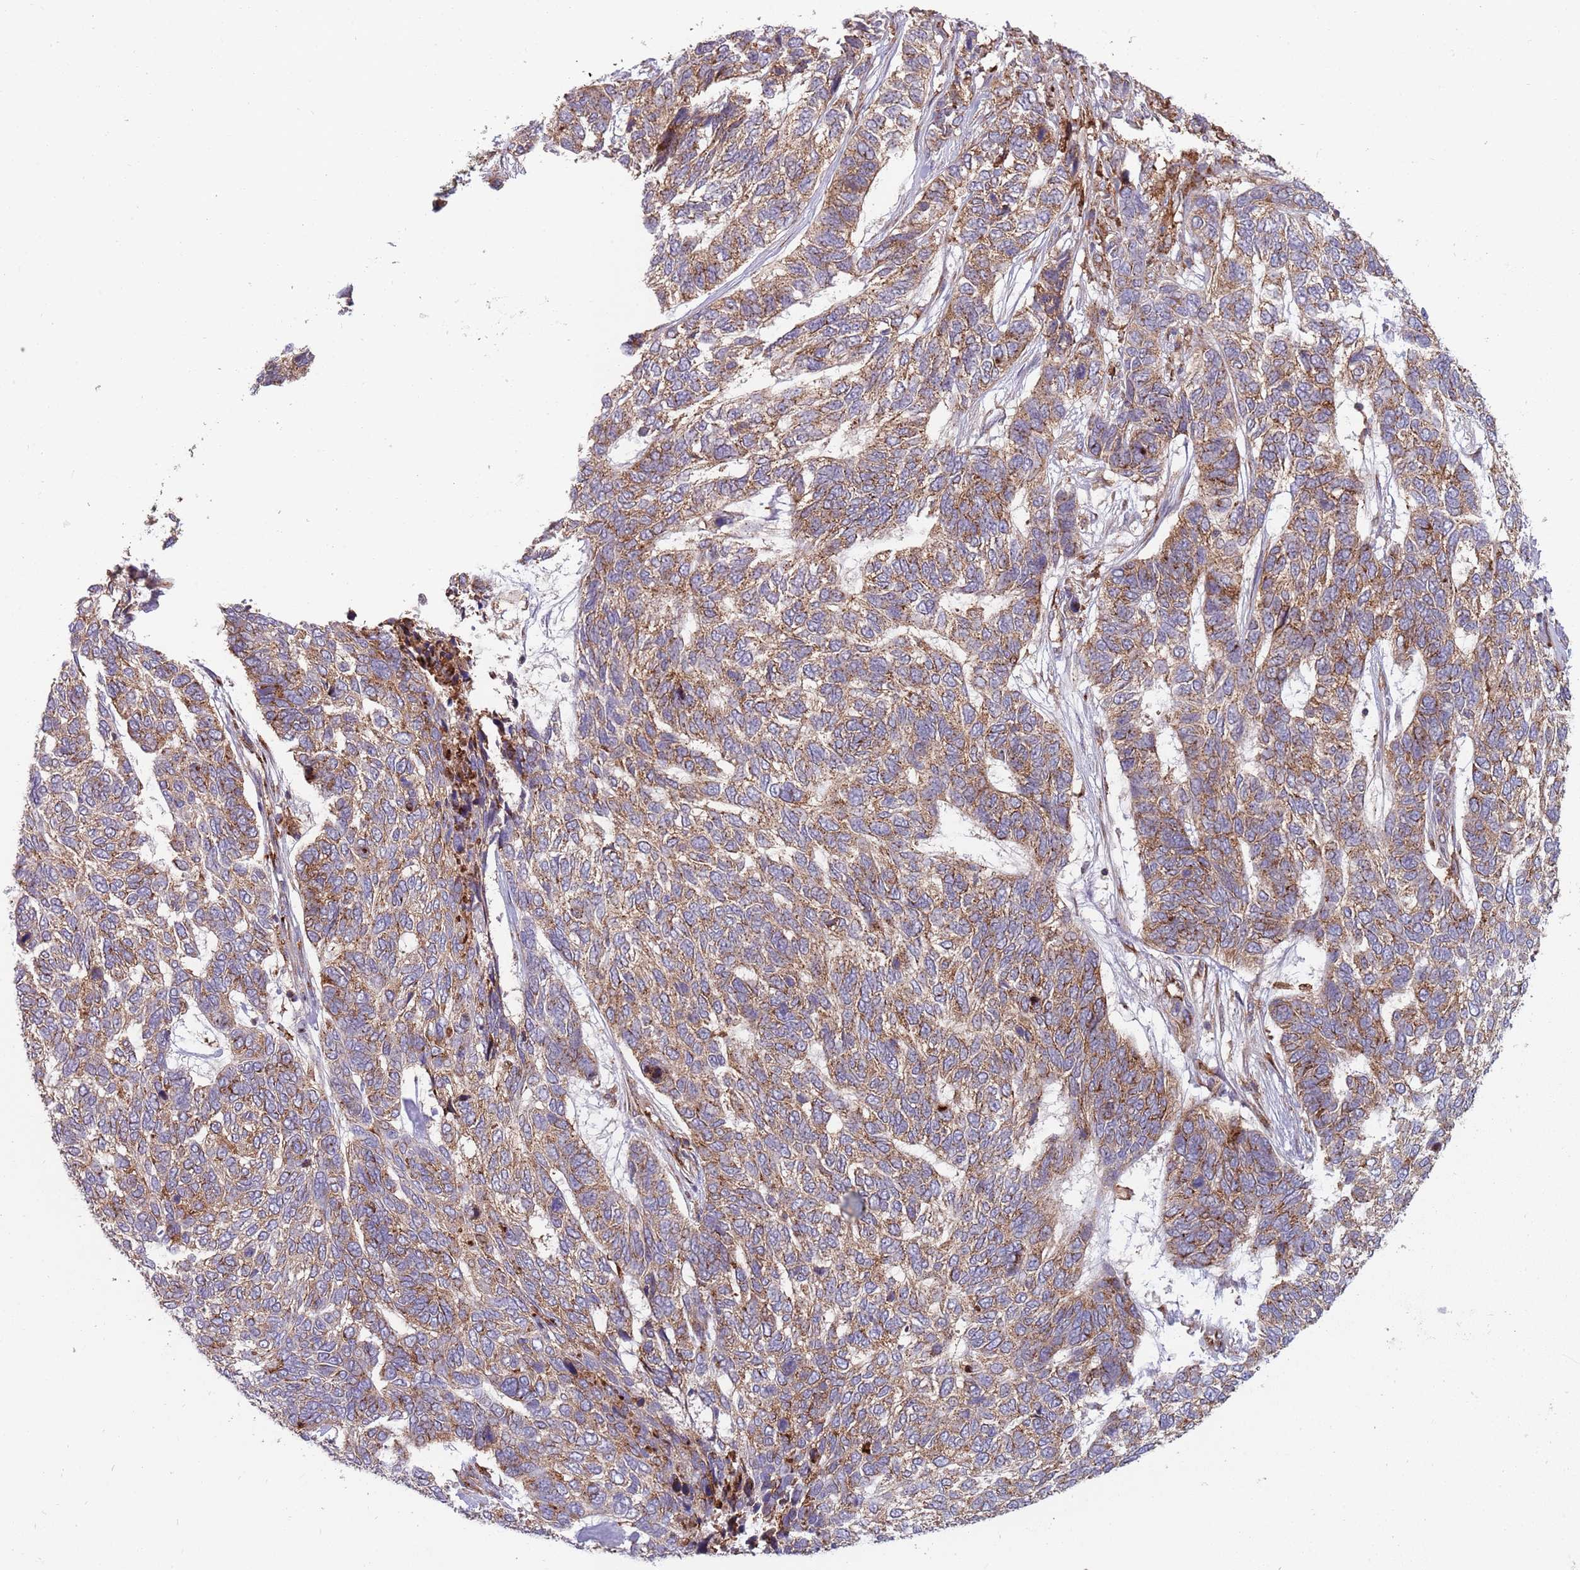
{"staining": {"intensity": "moderate", "quantity": ">75%", "location": "cytoplasmic/membranous"}, "tissue": "skin cancer", "cell_type": "Tumor cells", "image_type": "cancer", "snomed": [{"axis": "morphology", "description": "Basal cell carcinoma"}, {"axis": "topography", "description": "Skin"}], "caption": "Immunohistochemistry (IHC) of human skin cancer reveals medium levels of moderate cytoplasmic/membranous expression in about >75% of tumor cells.", "gene": "BTBD7", "patient": {"sex": "female", "age": 65}}